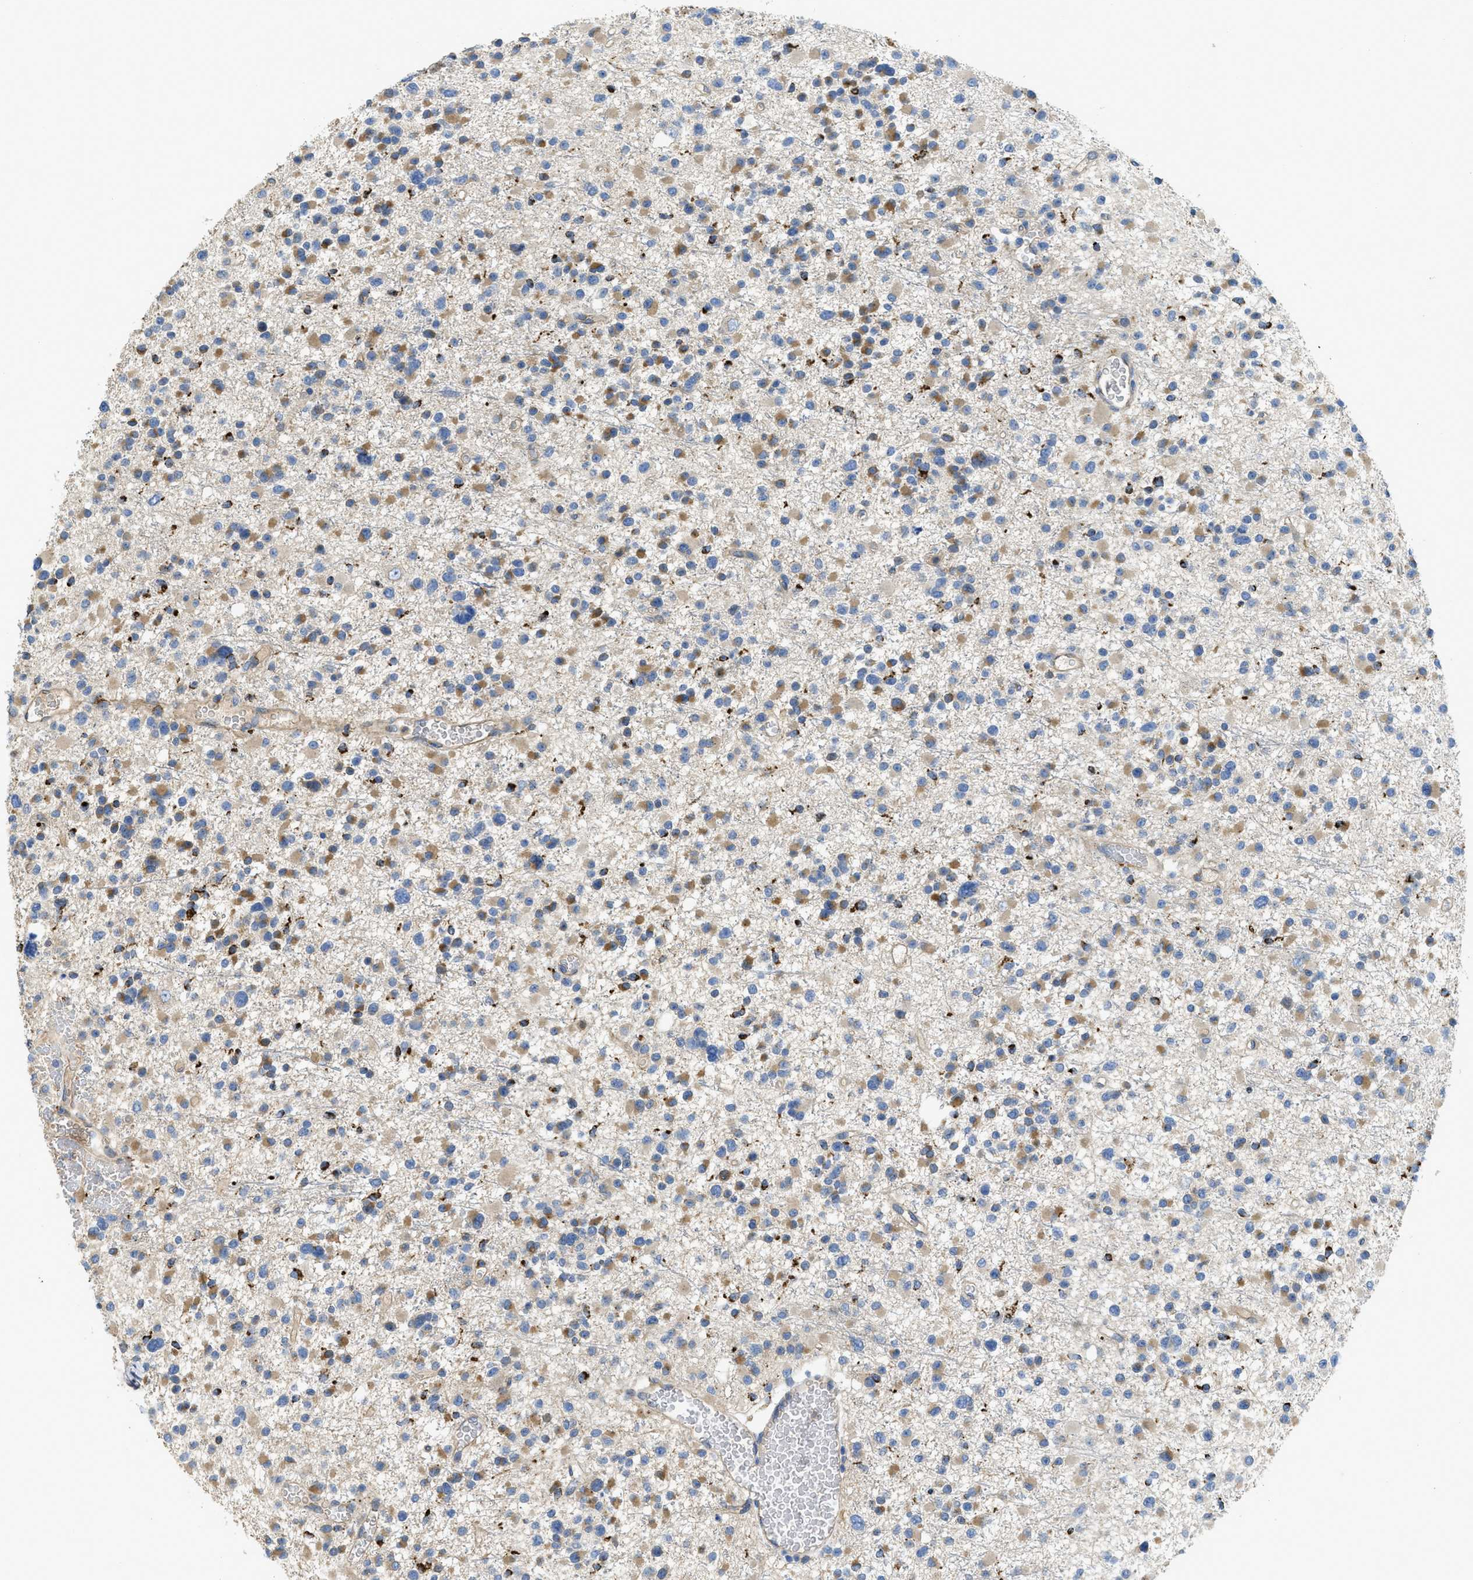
{"staining": {"intensity": "moderate", "quantity": "25%-75%", "location": "cytoplasmic/membranous"}, "tissue": "glioma", "cell_type": "Tumor cells", "image_type": "cancer", "snomed": [{"axis": "morphology", "description": "Glioma, malignant, Low grade"}, {"axis": "topography", "description": "Brain"}], "caption": "Immunohistochemistry micrograph of human malignant low-grade glioma stained for a protein (brown), which reveals medium levels of moderate cytoplasmic/membranous positivity in about 25%-75% of tumor cells.", "gene": "CASP10", "patient": {"sex": "female", "age": 22}}